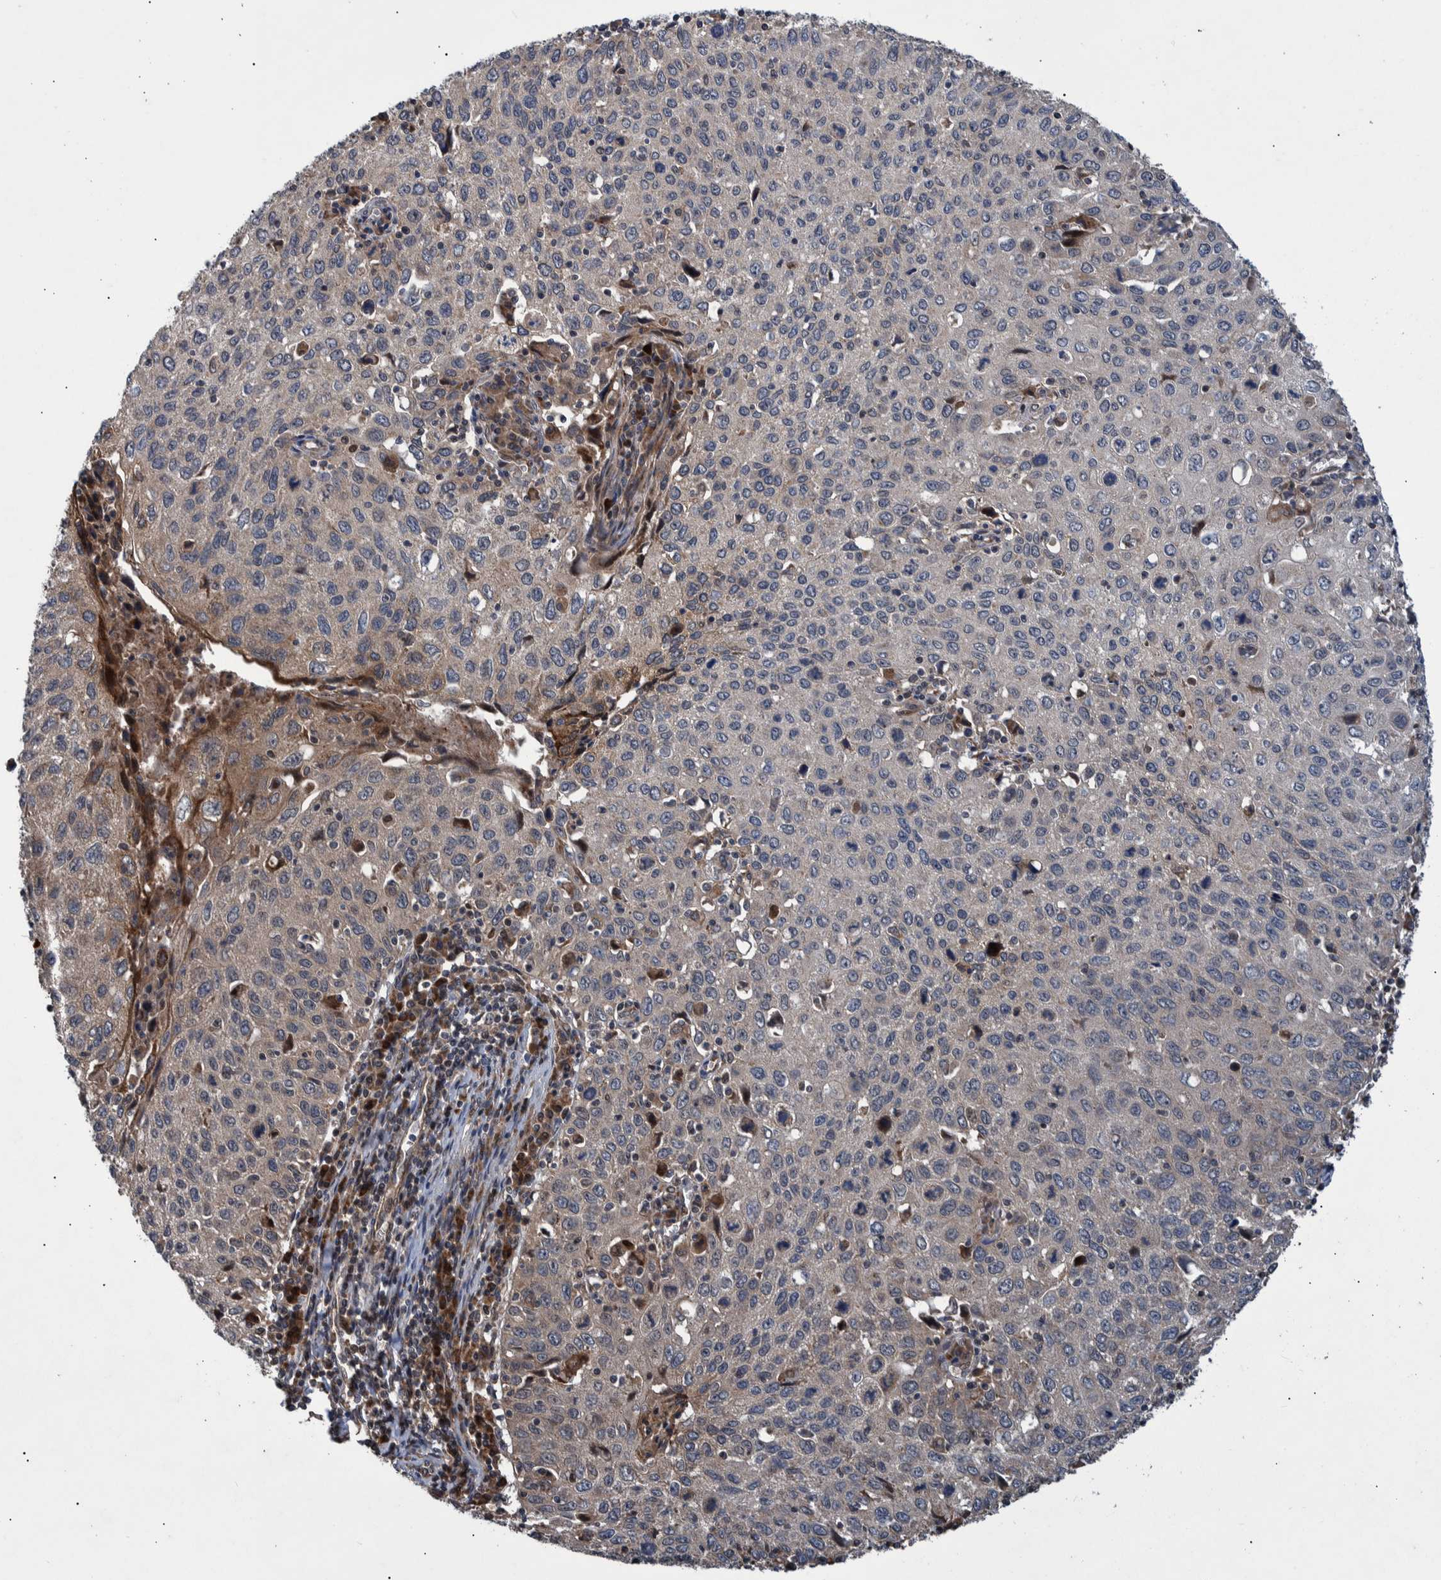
{"staining": {"intensity": "moderate", "quantity": "<25%", "location": "nuclear"}, "tissue": "cervical cancer", "cell_type": "Tumor cells", "image_type": "cancer", "snomed": [{"axis": "morphology", "description": "Squamous cell carcinoma, NOS"}, {"axis": "topography", "description": "Cervix"}], "caption": "Immunohistochemical staining of cervical squamous cell carcinoma exhibits moderate nuclear protein expression in about <25% of tumor cells.", "gene": "B3GNTL1", "patient": {"sex": "female", "age": 53}}